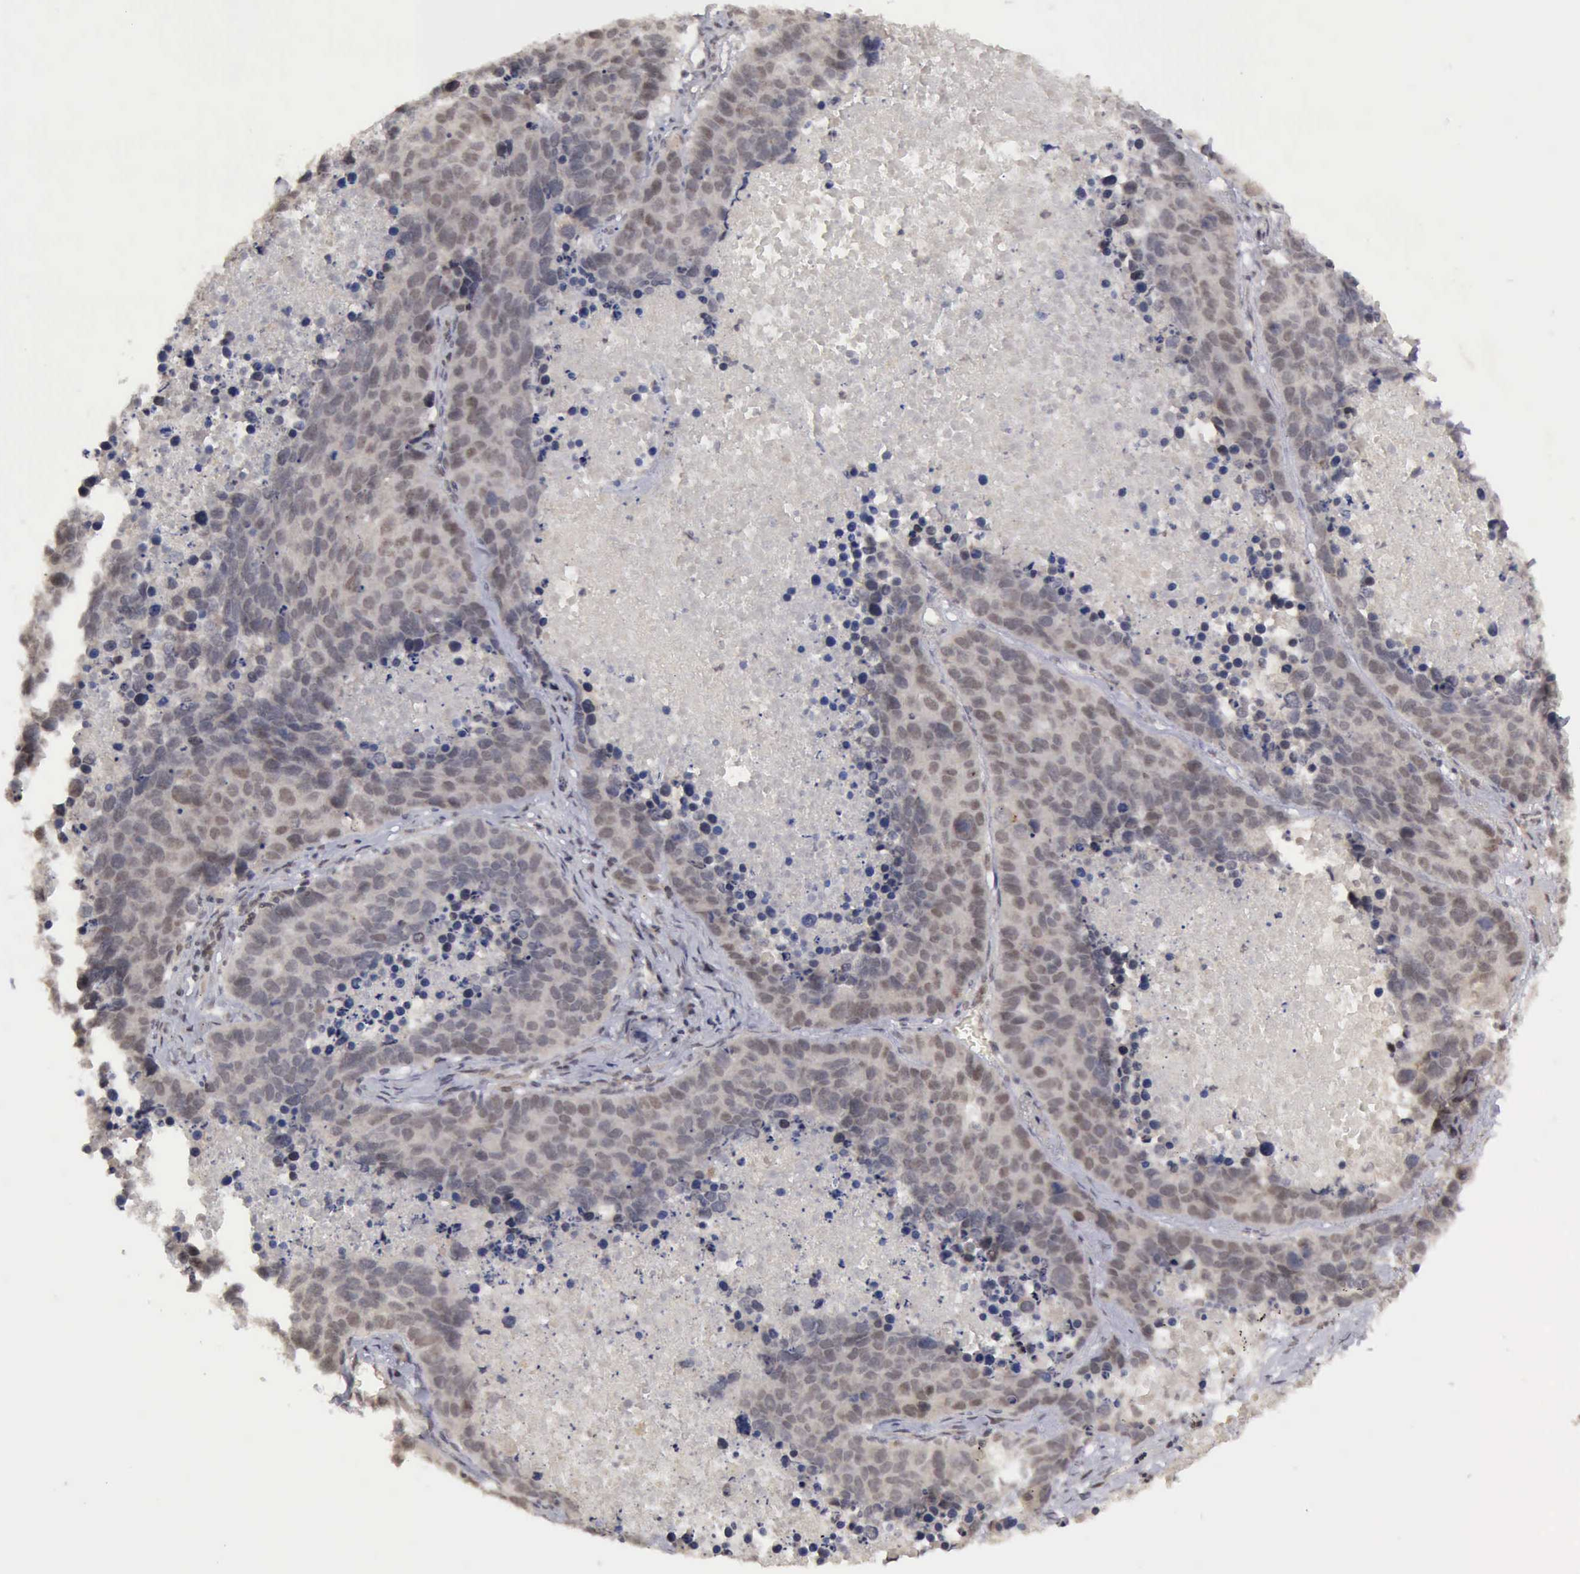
{"staining": {"intensity": "weak", "quantity": "25%-75%", "location": "nuclear"}, "tissue": "lung cancer", "cell_type": "Tumor cells", "image_type": "cancer", "snomed": [{"axis": "morphology", "description": "Carcinoid, malignant, NOS"}, {"axis": "topography", "description": "Lung"}], "caption": "Lung carcinoid (malignant) stained with a brown dye displays weak nuclear positive staining in about 25%-75% of tumor cells.", "gene": "CDKN2A", "patient": {"sex": "male", "age": 60}}